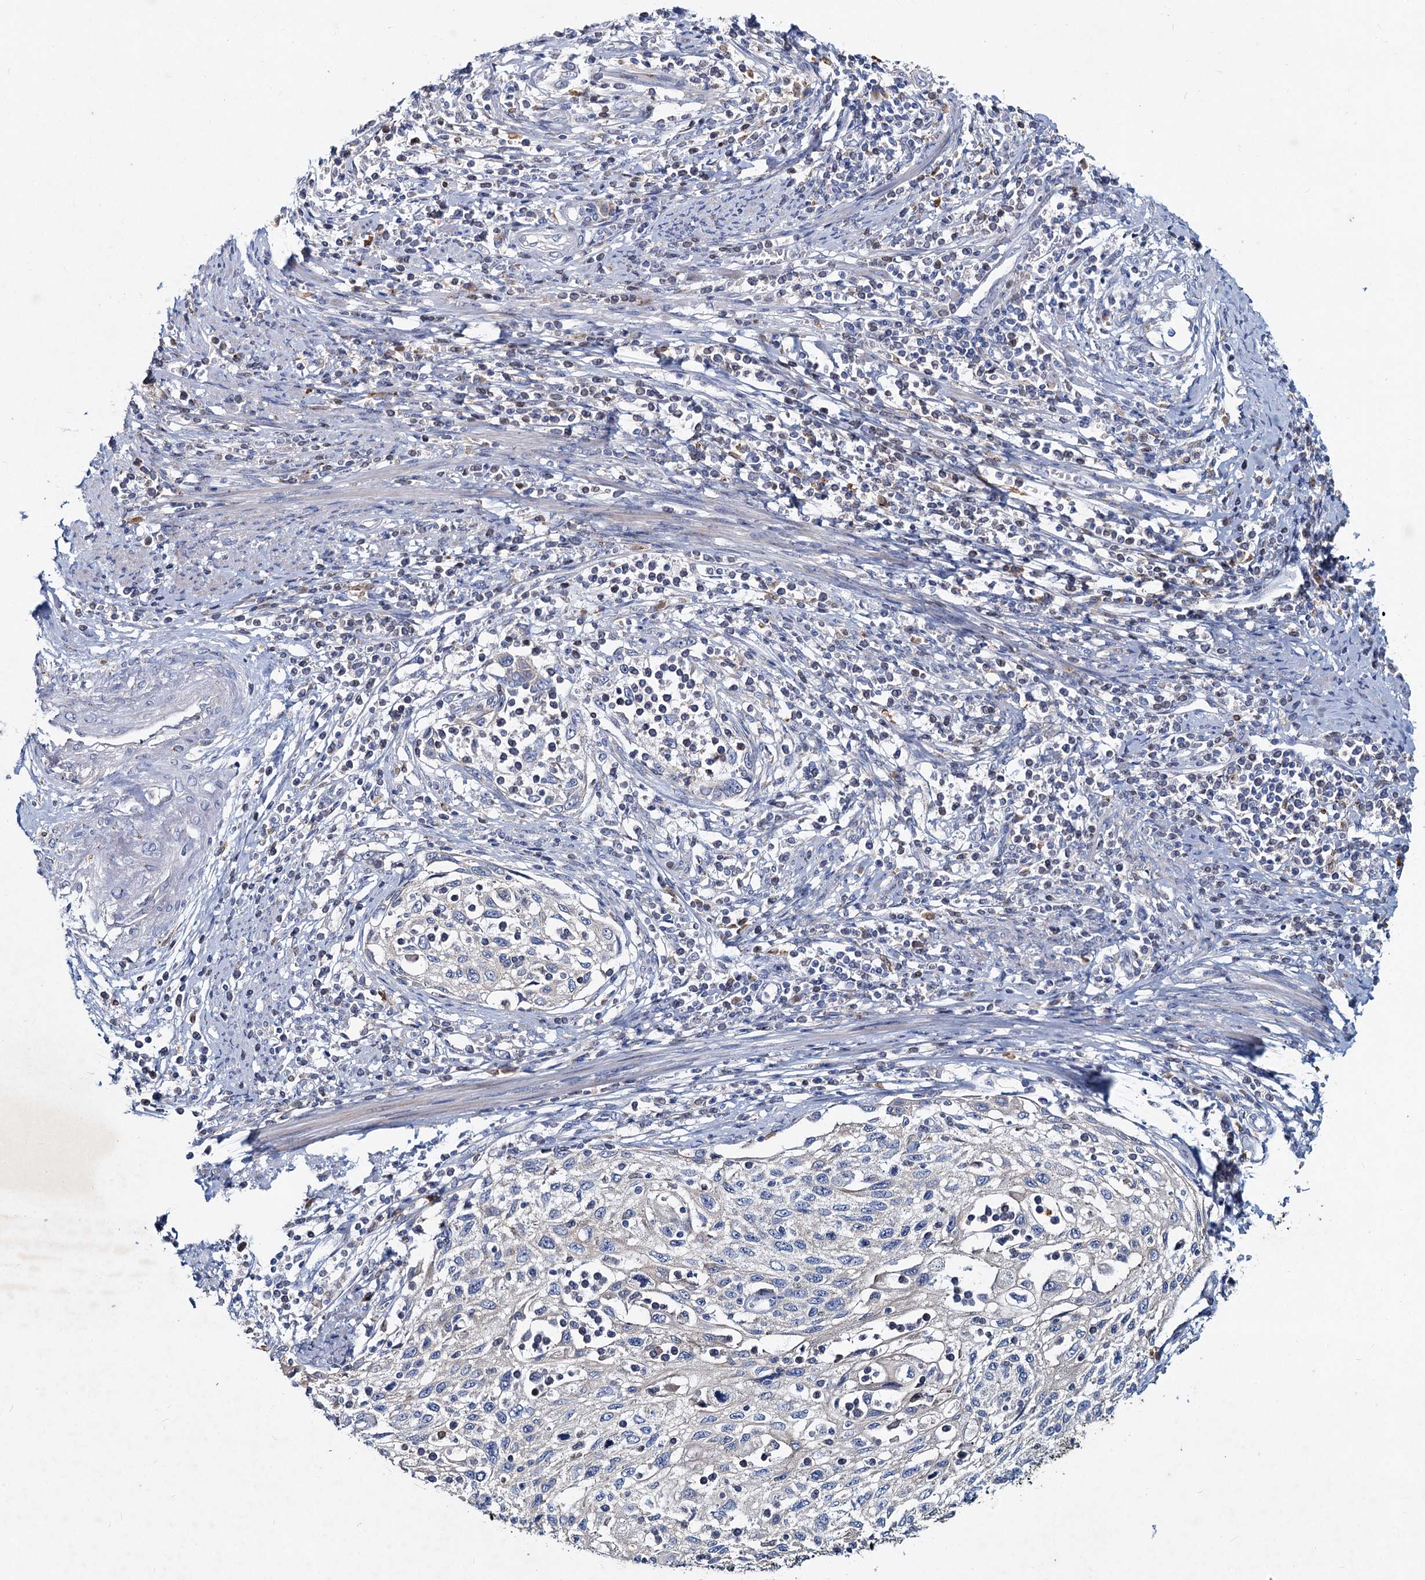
{"staining": {"intensity": "negative", "quantity": "none", "location": "none"}, "tissue": "cervical cancer", "cell_type": "Tumor cells", "image_type": "cancer", "snomed": [{"axis": "morphology", "description": "Squamous cell carcinoma, NOS"}, {"axis": "topography", "description": "Cervix"}], "caption": "Human squamous cell carcinoma (cervical) stained for a protein using immunohistochemistry (IHC) displays no expression in tumor cells.", "gene": "TMX2", "patient": {"sex": "female", "age": 70}}